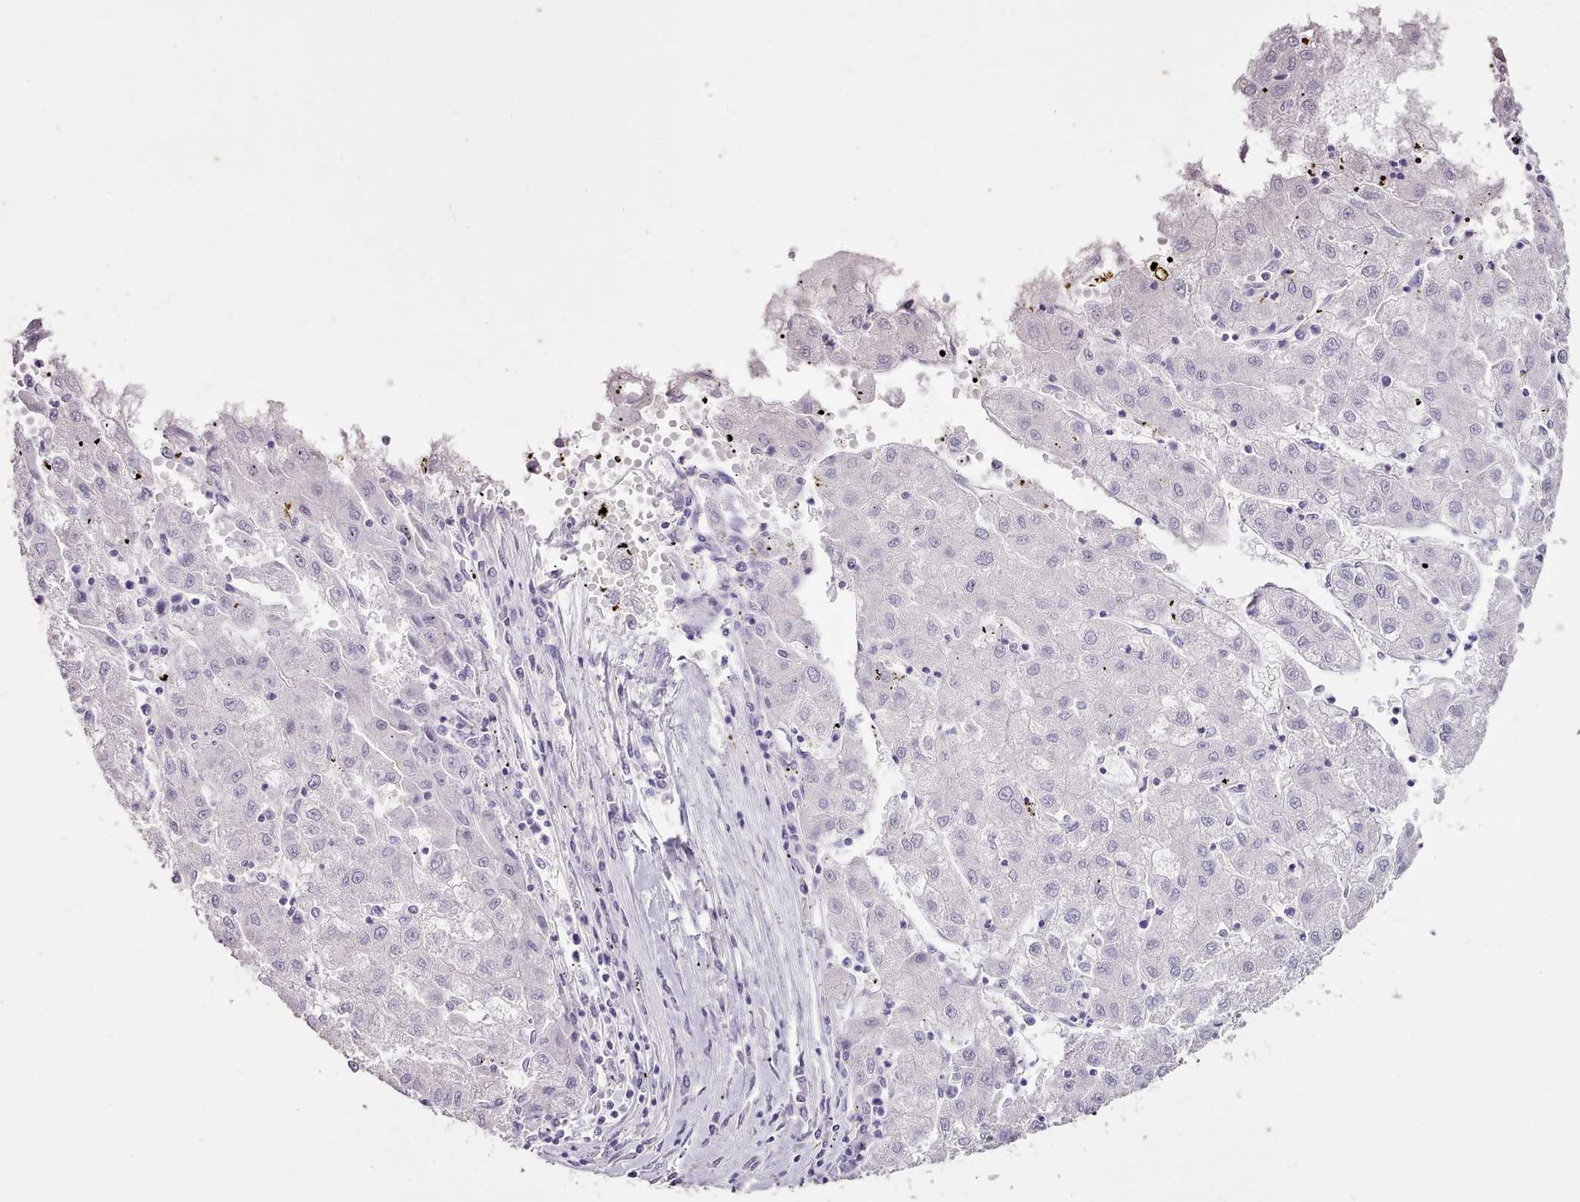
{"staining": {"intensity": "negative", "quantity": "none", "location": "none"}, "tissue": "liver cancer", "cell_type": "Tumor cells", "image_type": "cancer", "snomed": [{"axis": "morphology", "description": "Carcinoma, Hepatocellular, NOS"}, {"axis": "topography", "description": "Liver"}], "caption": "A micrograph of liver cancer (hepatocellular carcinoma) stained for a protein shows no brown staining in tumor cells. (DAB (3,3'-diaminobenzidine) immunohistochemistry (IHC), high magnification).", "gene": "BLOC1S2", "patient": {"sex": "male", "age": 72}}